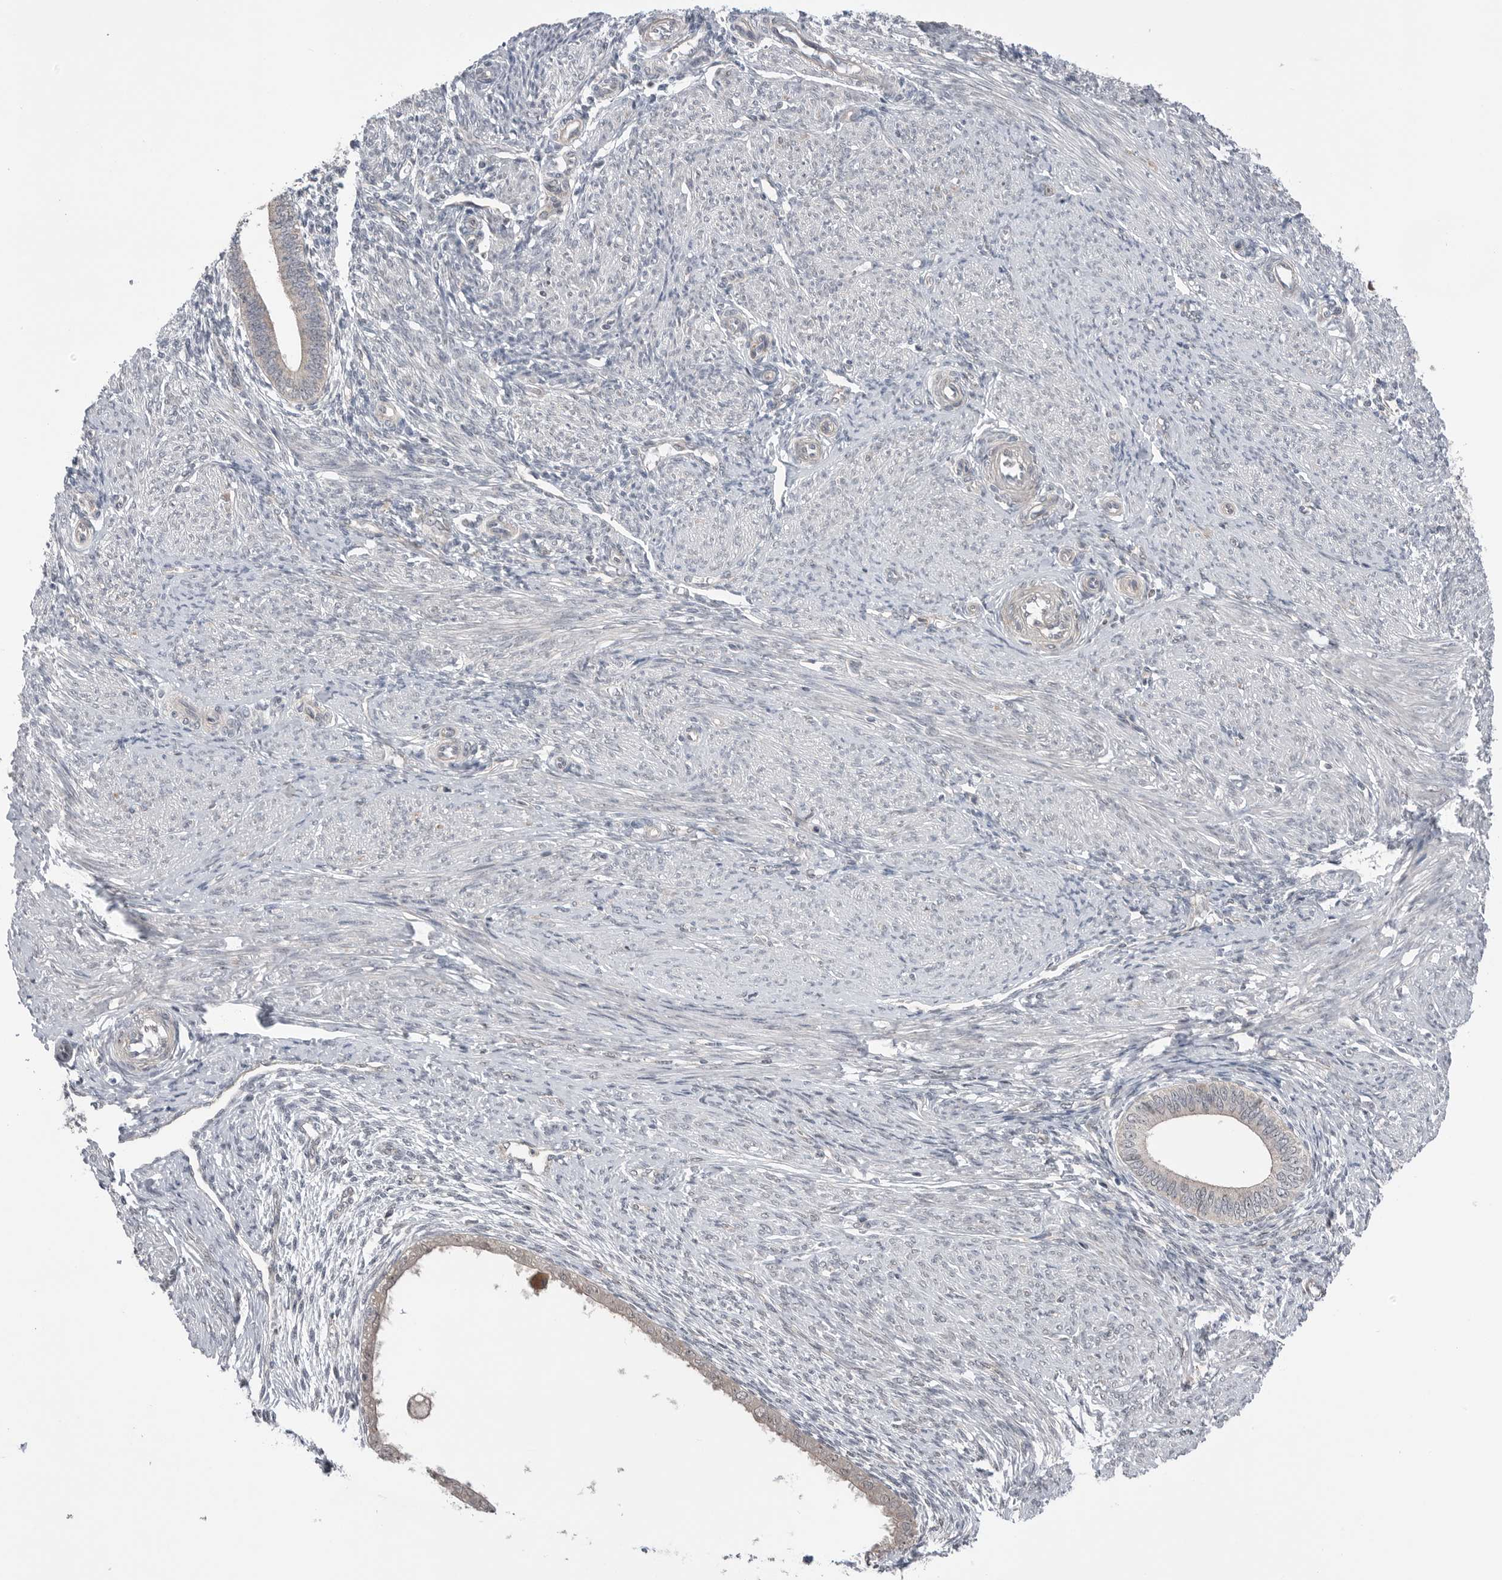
{"staining": {"intensity": "negative", "quantity": "none", "location": "none"}, "tissue": "endometrium", "cell_type": "Cells in endometrial stroma", "image_type": "normal", "snomed": [{"axis": "morphology", "description": "Normal tissue, NOS"}, {"axis": "topography", "description": "Endometrium"}], "caption": "Immunohistochemistry (IHC) micrograph of normal endometrium: human endometrium stained with DAB demonstrates no significant protein expression in cells in endometrial stroma.", "gene": "NTAQ1", "patient": {"sex": "female", "age": 42}}